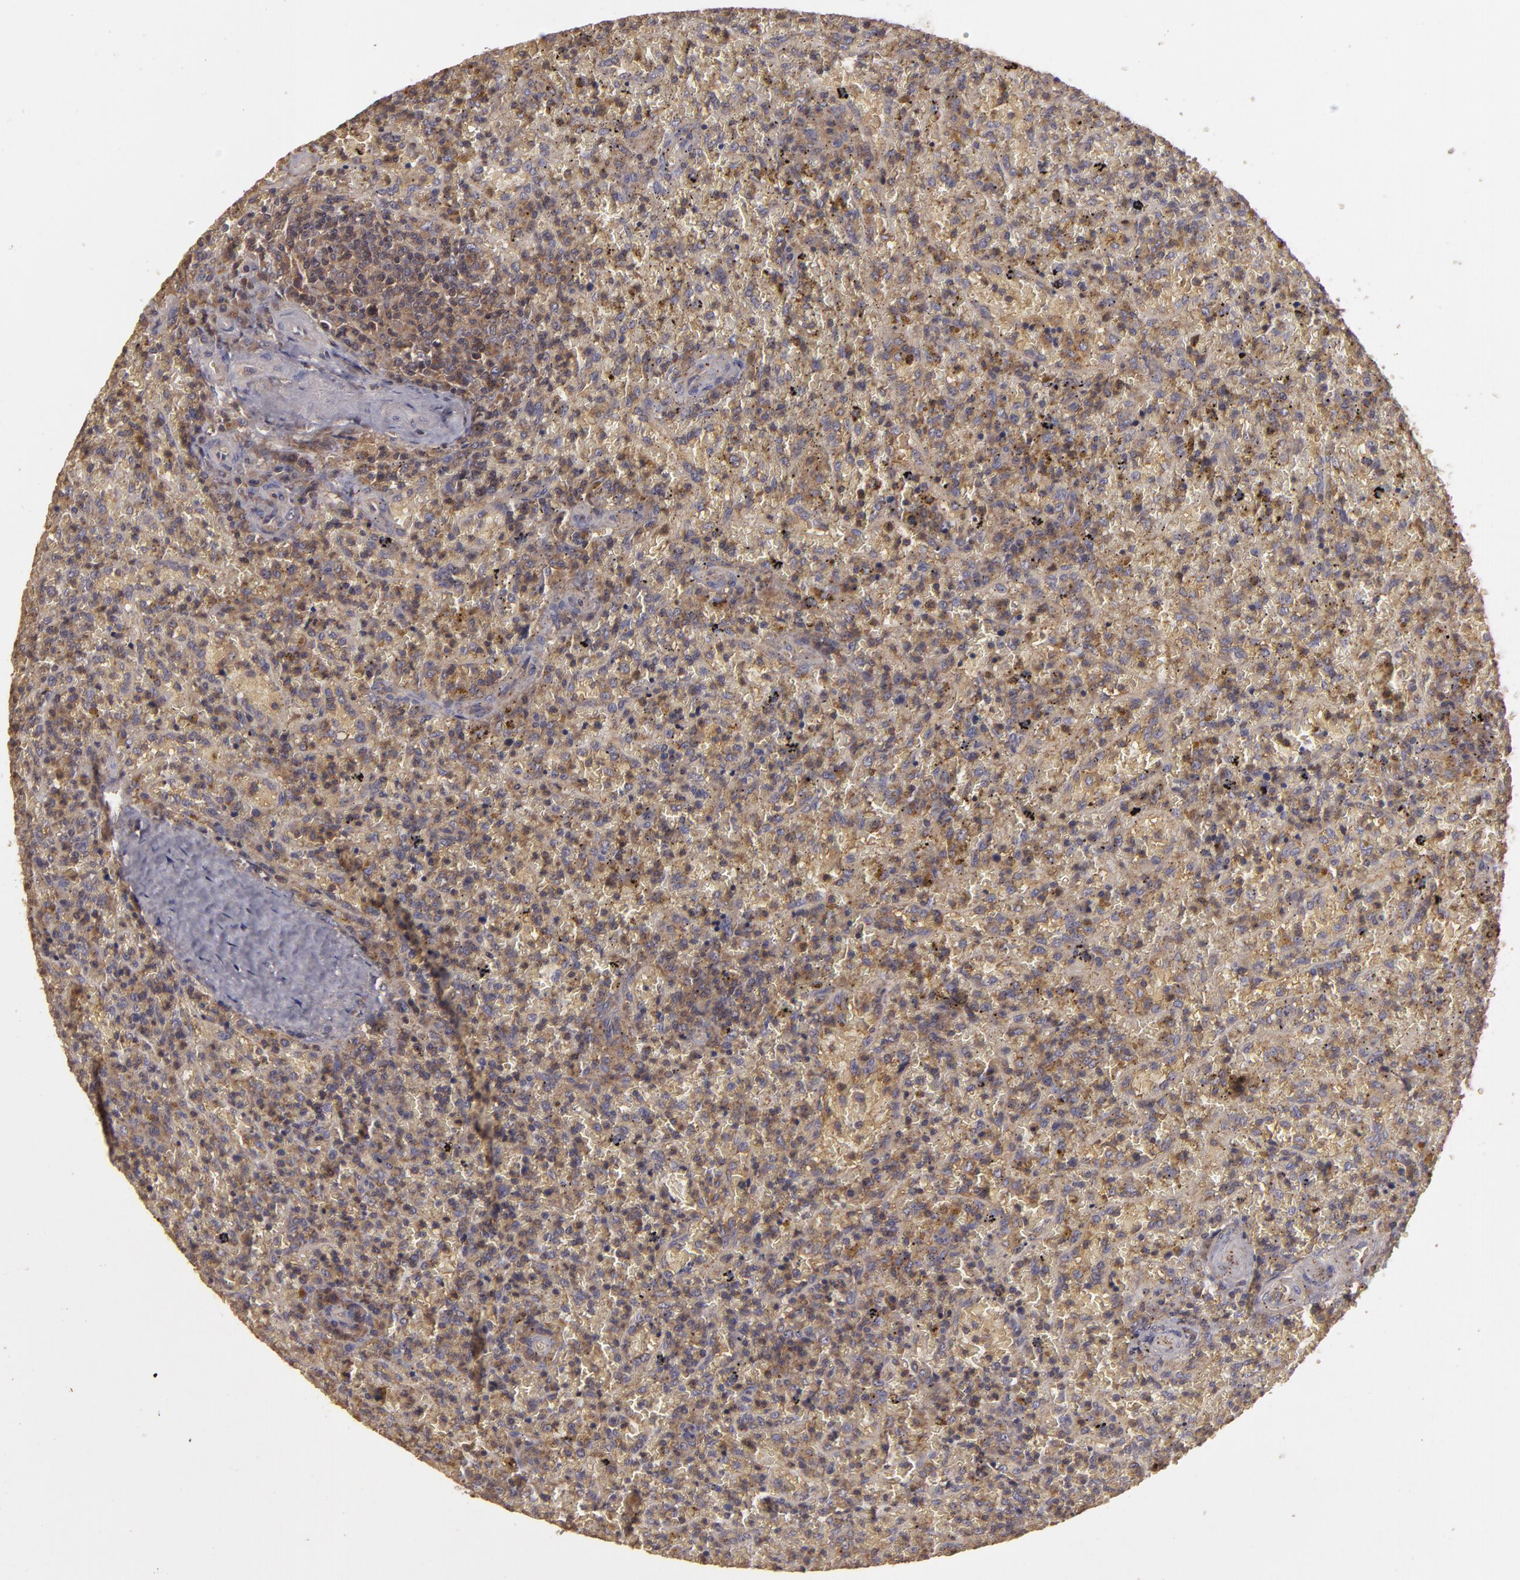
{"staining": {"intensity": "moderate", "quantity": ">75%", "location": "cytoplasmic/membranous"}, "tissue": "lymphoma", "cell_type": "Tumor cells", "image_type": "cancer", "snomed": [{"axis": "morphology", "description": "Malignant lymphoma, non-Hodgkin's type, High grade"}, {"axis": "topography", "description": "Spleen"}, {"axis": "topography", "description": "Lymph node"}], "caption": "Immunohistochemical staining of lymphoma demonstrates medium levels of moderate cytoplasmic/membranous expression in approximately >75% of tumor cells.", "gene": "HRAS", "patient": {"sex": "female", "age": 70}}